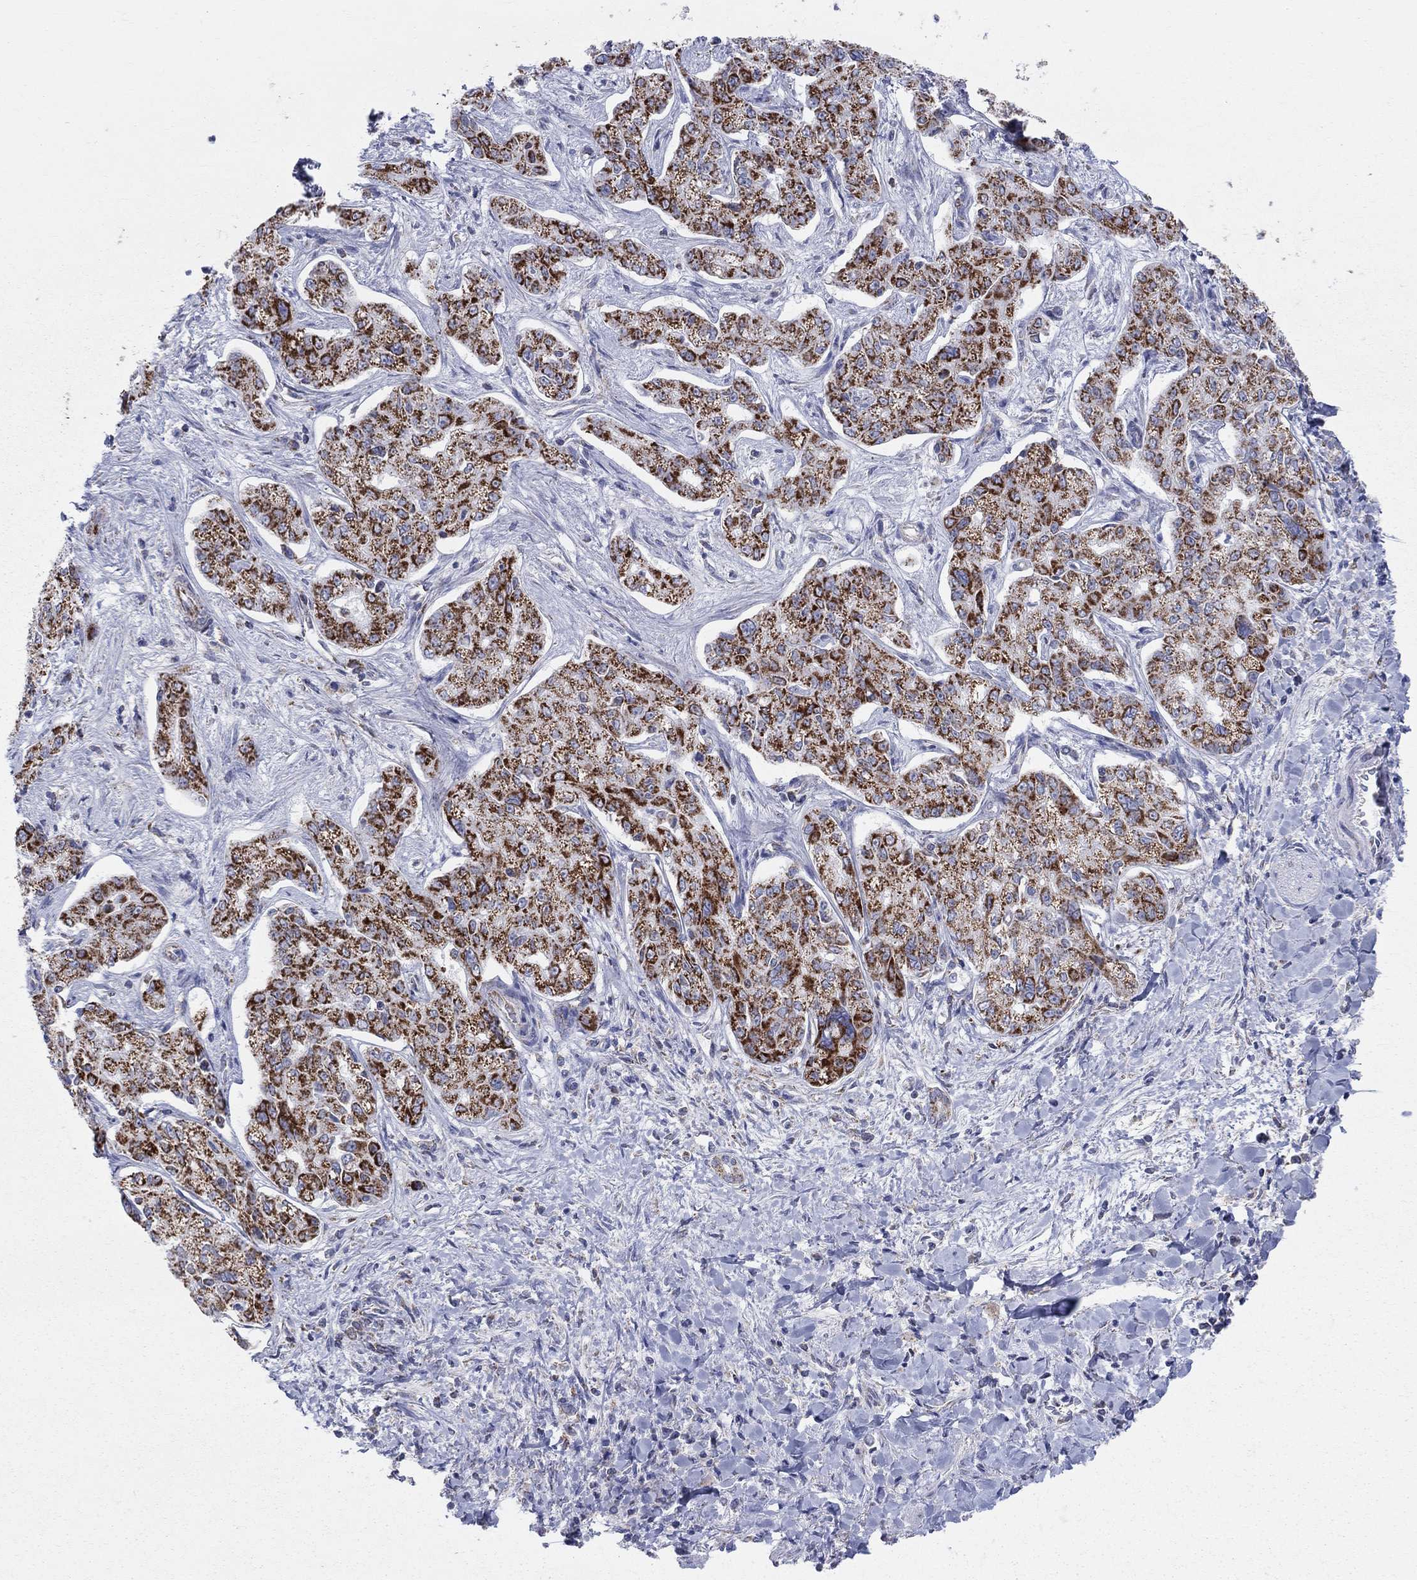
{"staining": {"intensity": "strong", "quantity": "25%-75%", "location": "cytoplasmic/membranous"}, "tissue": "liver cancer", "cell_type": "Tumor cells", "image_type": "cancer", "snomed": [{"axis": "morphology", "description": "Cholangiocarcinoma"}, {"axis": "topography", "description": "Liver"}], "caption": "This is a histology image of immunohistochemistry (IHC) staining of liver cholangiocarcinoma, which shows strong staining in the cytoplasmic/membranous of tumor cells.", "gene": "KISS1R", "patient": {"sex": "female", "age": 47}}